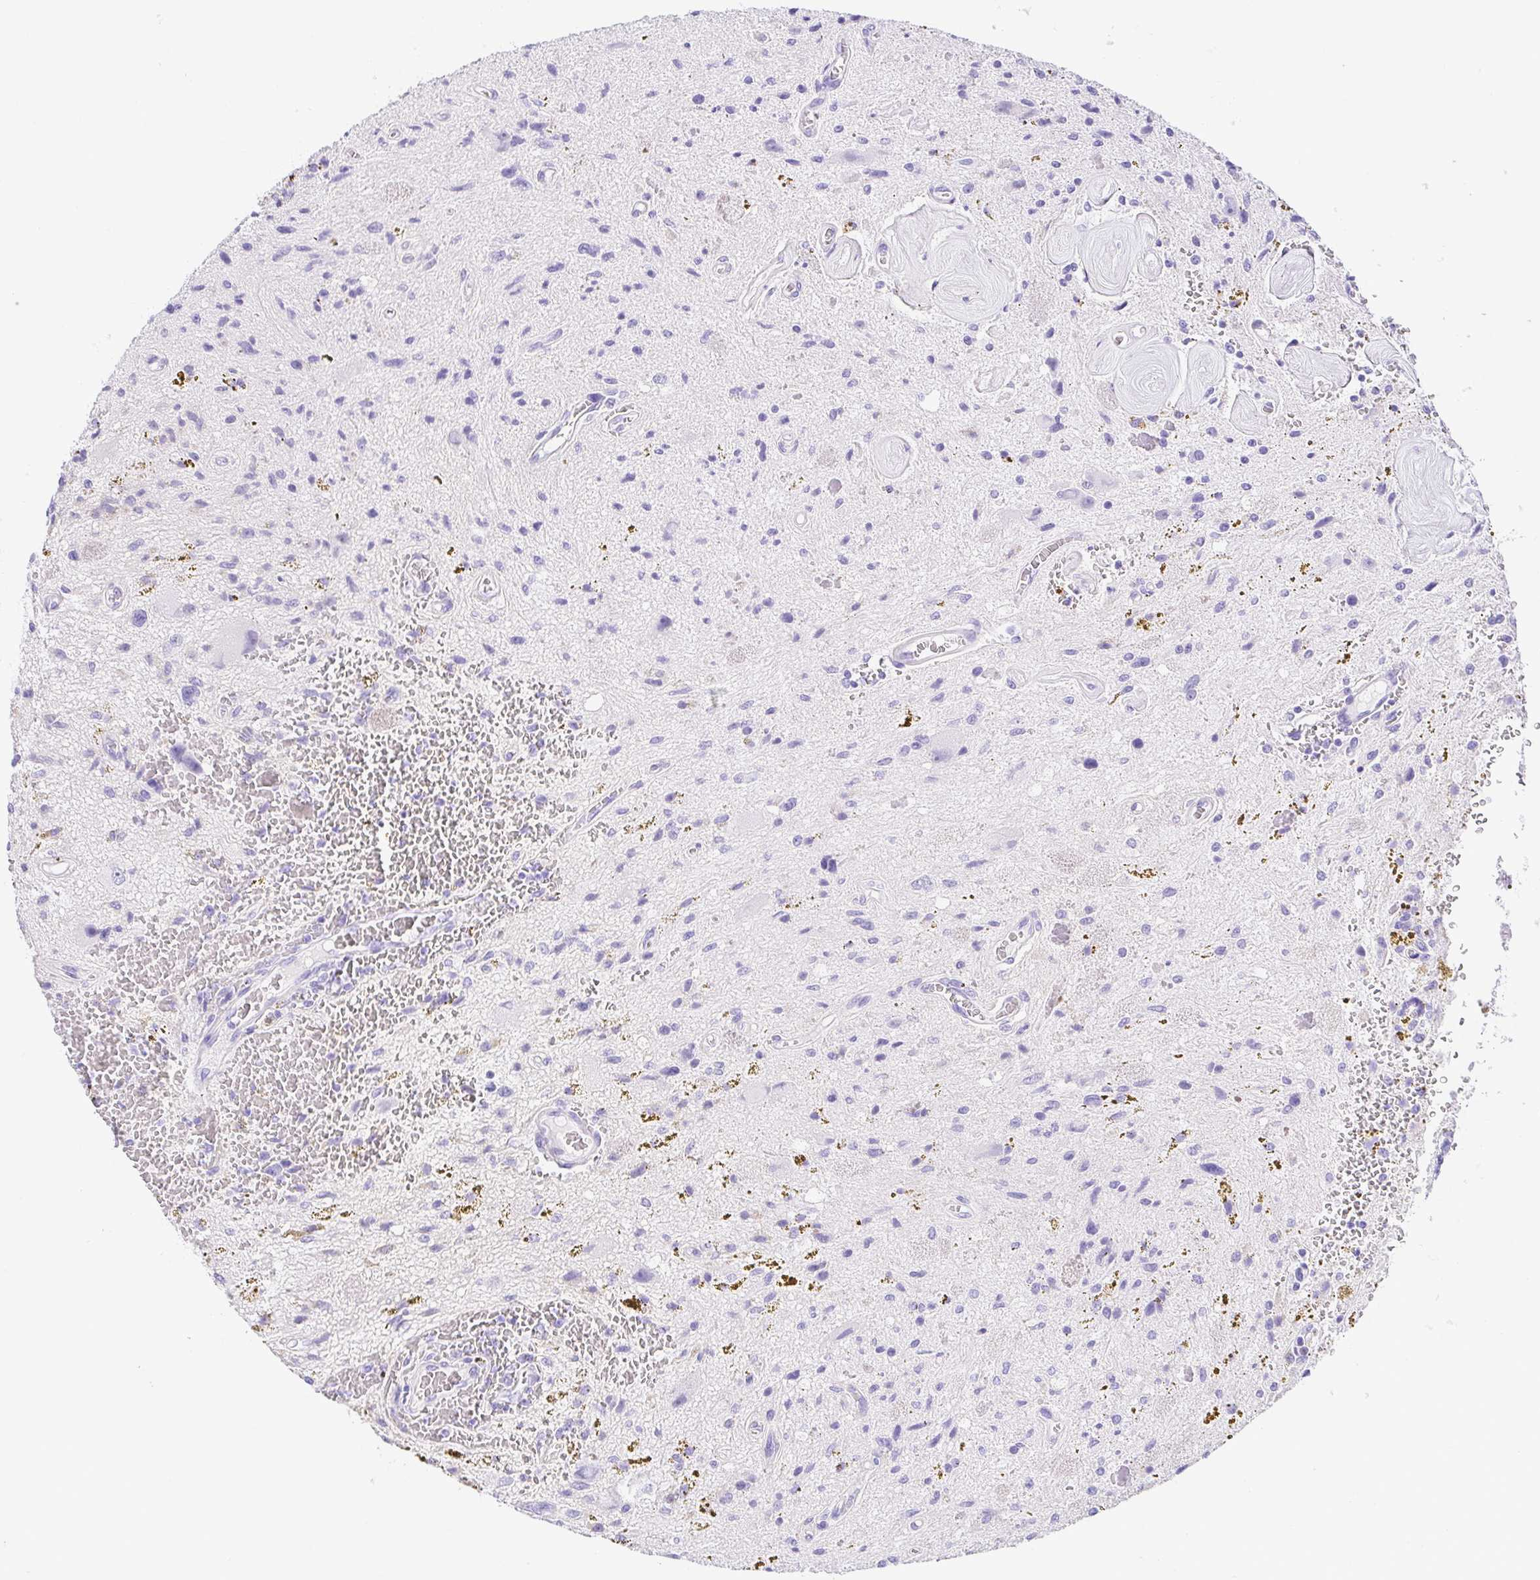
{"staining": {"intensity": "negative", "quantity": "none", "location": "none"}, "tissue": "glioma", "cell_type": "Tumor cells", "image_type": "cancer", "snomed": [{"axis": "morphology", "description": "Glioma, malignant, Low grade"}, {"axis": "topography", "description": "Cerebellum"}], "caption": "IHC micrograph of neoplastic tissue: glioma stained with DAB (3,3'-diaminobenzidine) demonstrates no significant protein staining in tumor cells.", "gene": "CDSN", "patient": {"sex": "female", "age": 14}}